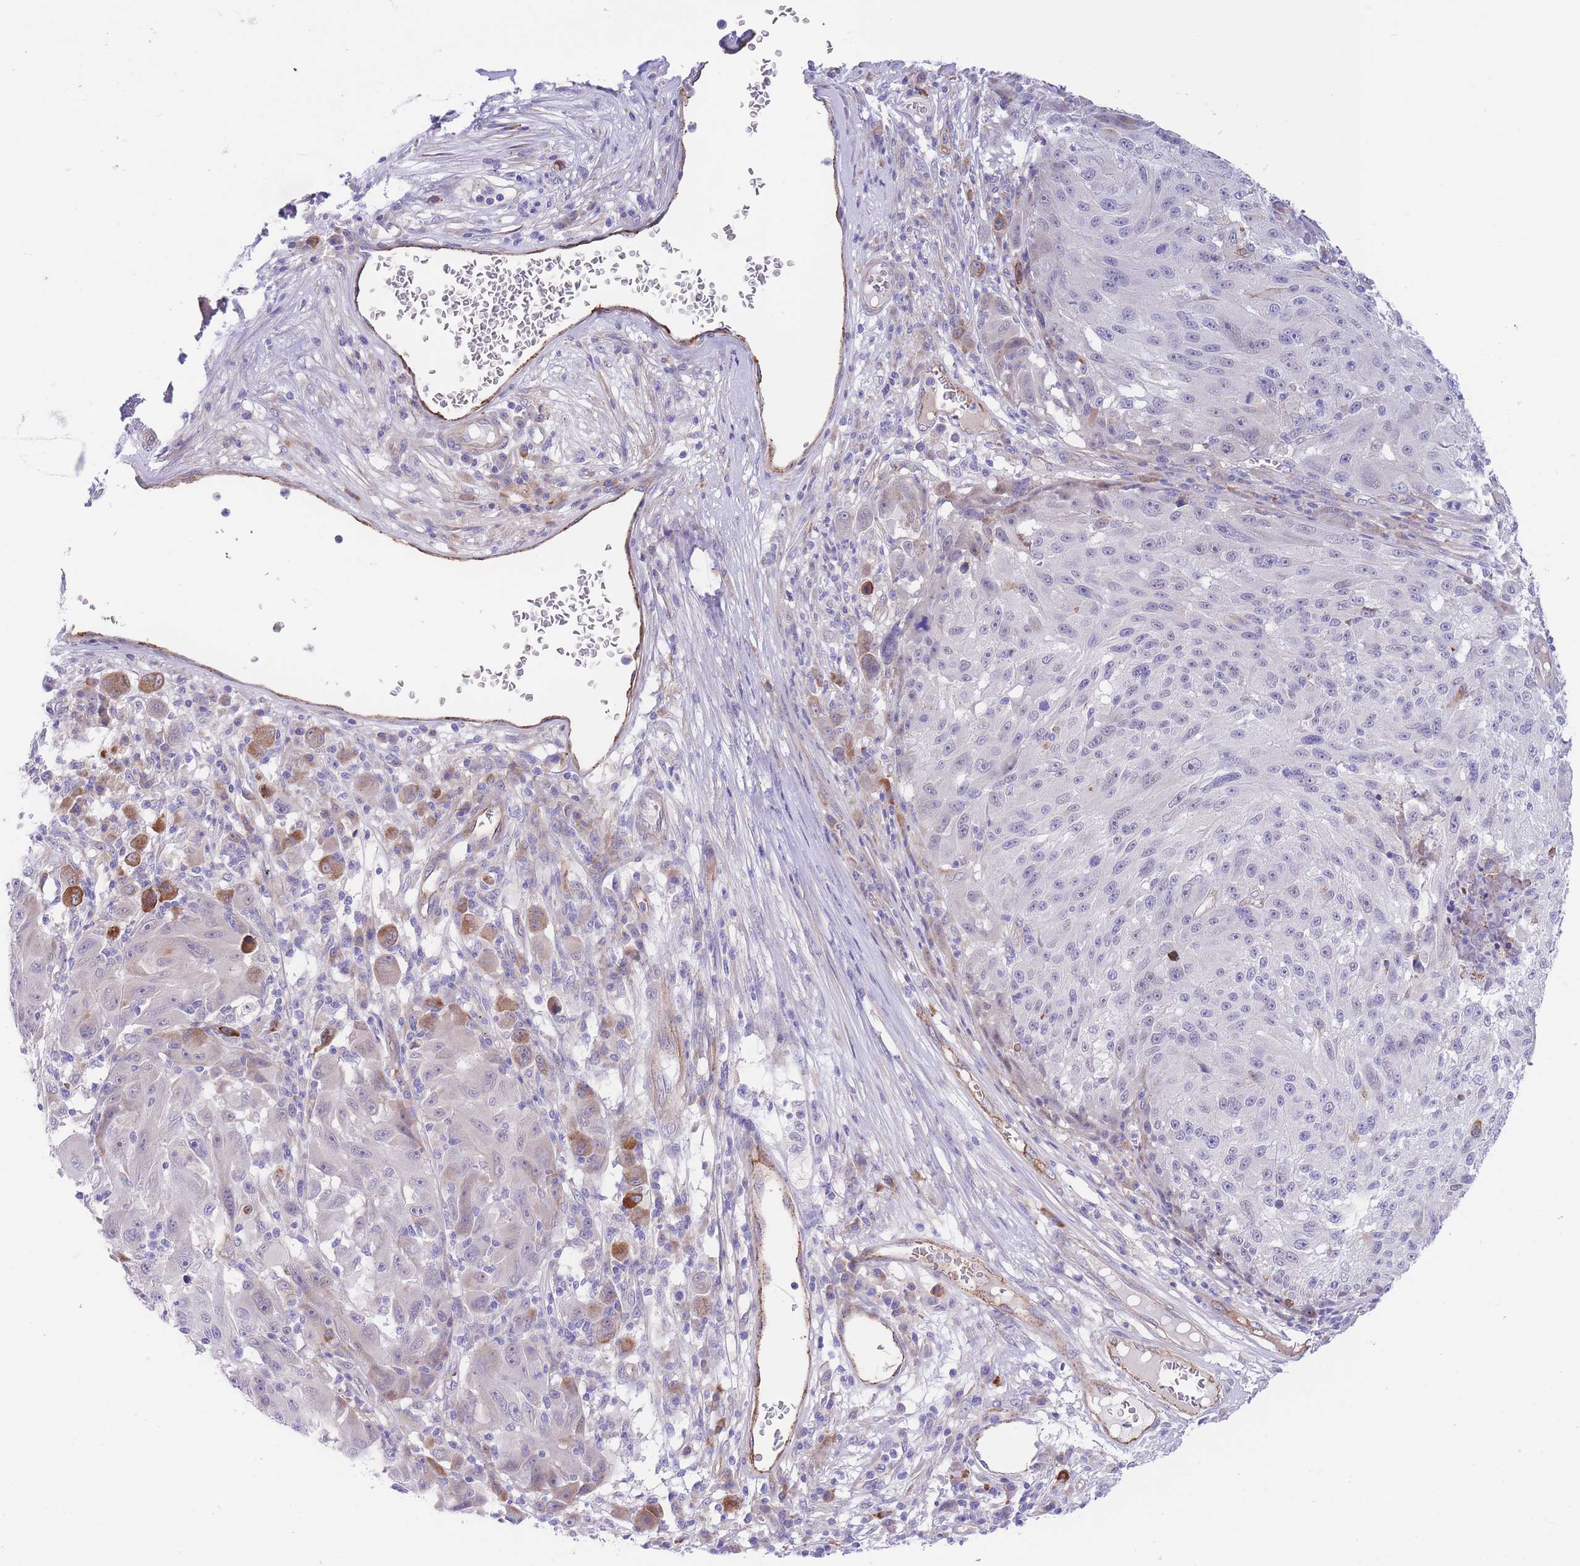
{"staining": {"intensity": "negative", "quantity": "none", "location": "none"}, "tissue": "melanoma", "cell_type": "Tumor cells", "image_type": "cancer", "snomed": [{"axis": "morphology", "description": "Malignant melanoma, NOS"}, {"axis": "topography", "description": "Skin"}], "caption": "Protein analysis of malignant melanoma shows no significant positivity in tumor cells. Brightfield microscopy of IHC stained with DAB (brown) and hematoxylin (blue), captured at high magnification.", "gene": "DET1", "patient": {"sex": "male", "age": 53}}